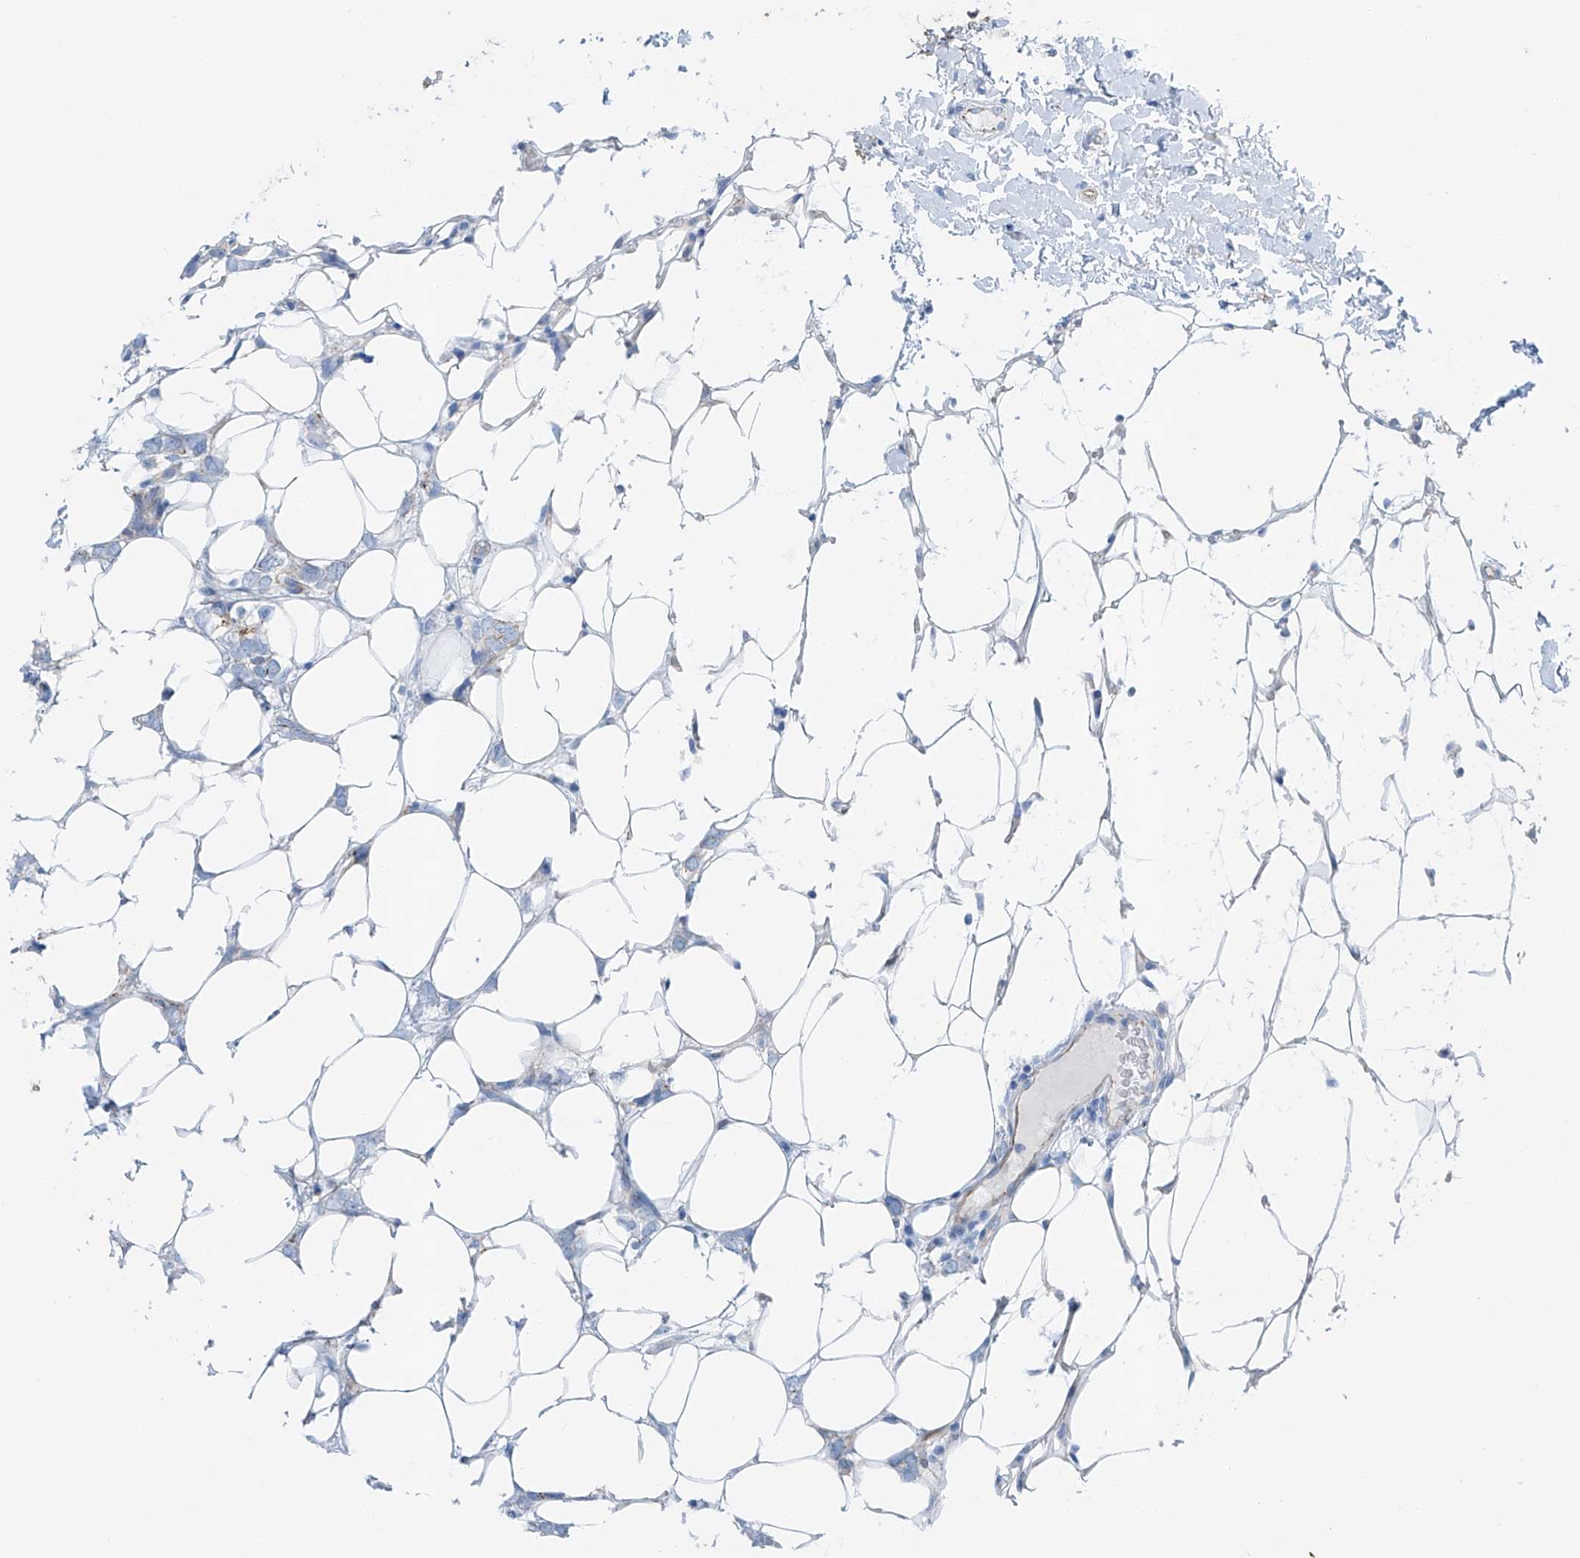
{"staining": {"intensity": "negative", "quantity": "none", "location": "none"}, "tissue": "breast cancer", "cell_type": "Tumor cells", "image_type": "cancer", "snomed": [{"axis": "morphology", "description": "Normal tissue, NOS"}, {"axis": "morphology", "description": "Lobular carcinoma"}, {"axis": "topography", "description": "Breast"}], "caption": "Immunohistochemistry (IHC) image of human breast cancer (lobular carcinoma) stained for a protein (brown), which displays no expression in tumor cells. (IHC, brightfield microscopy, high magnification).", "gene": "MAGI1", "patient": {"sex": "female", "age": 47}}